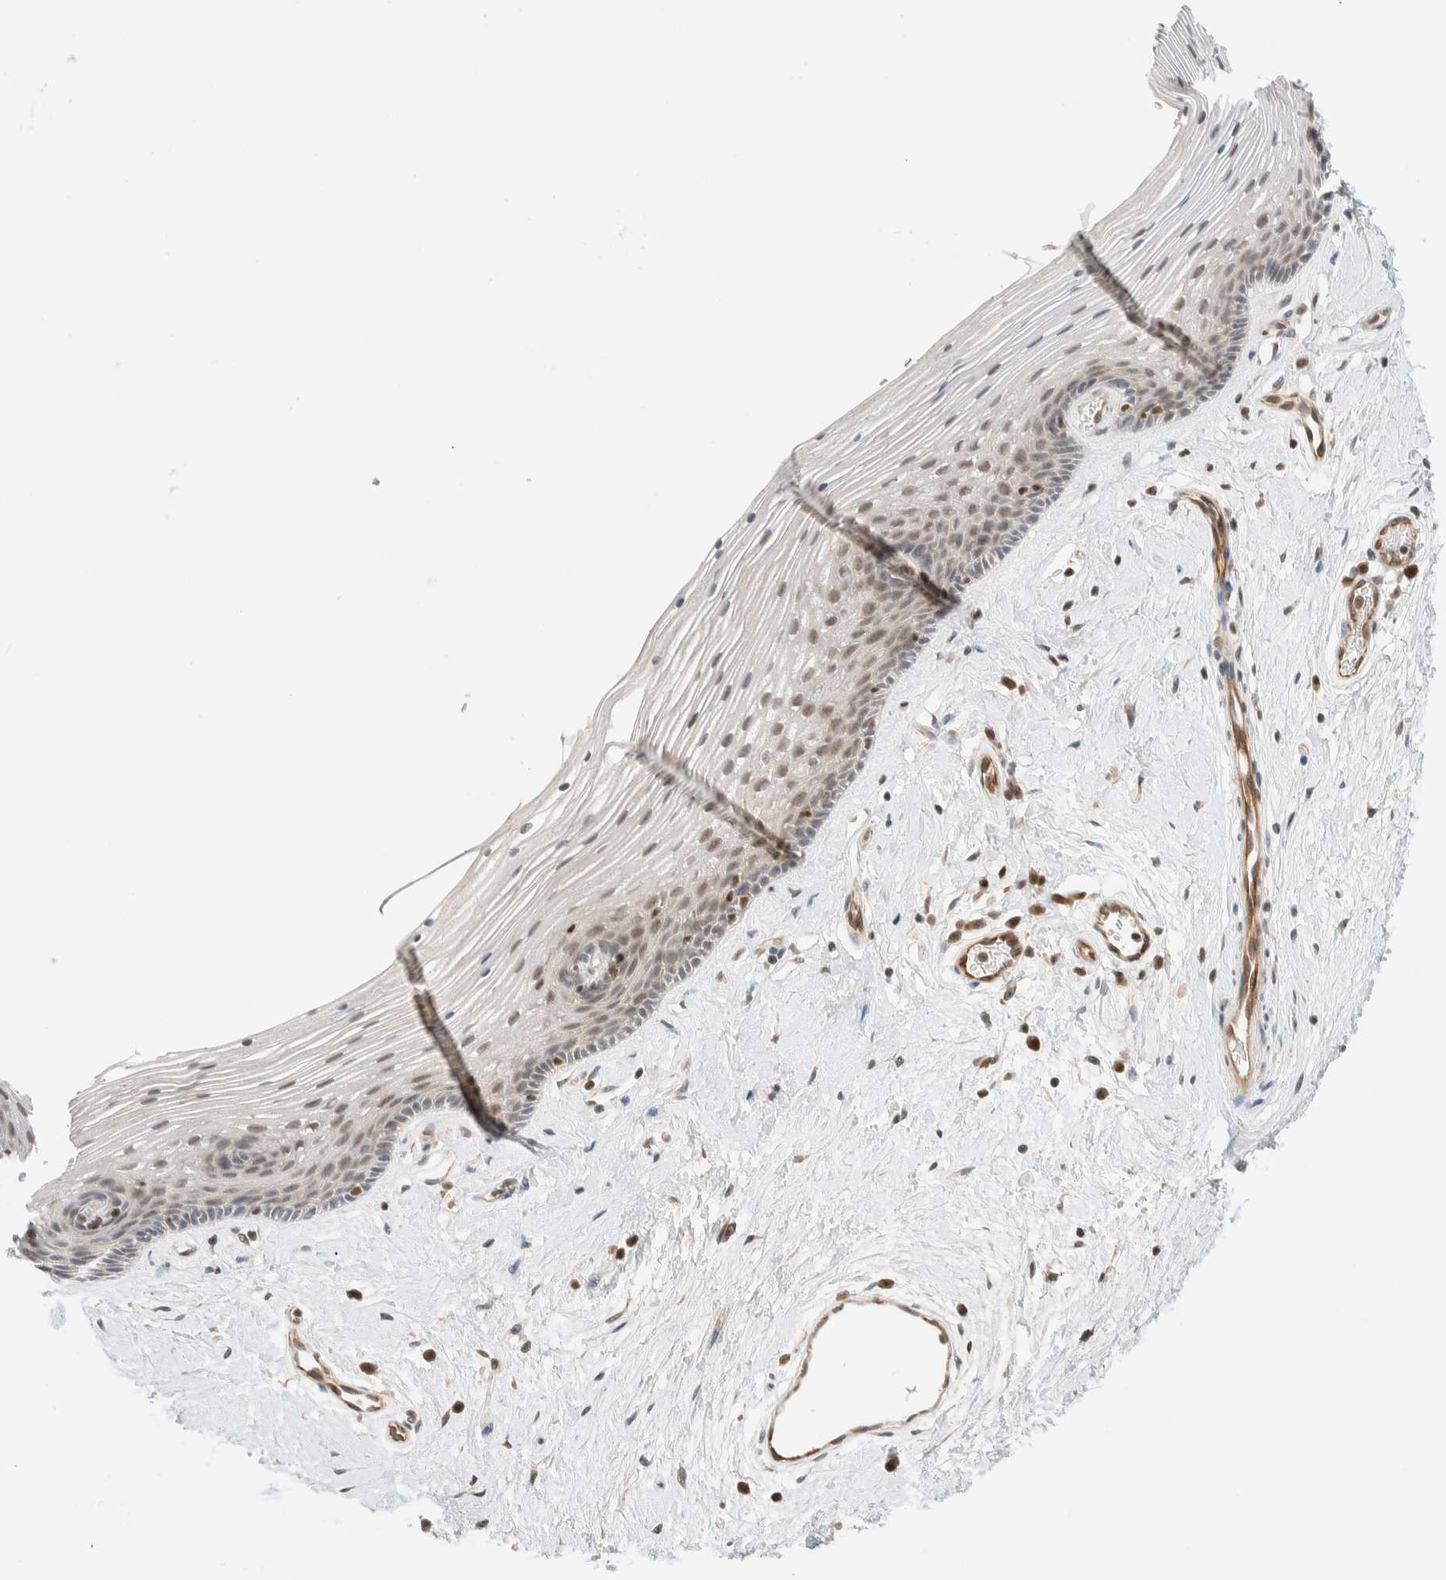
{"staining": {"intensity": "weak", "quantity": ">75%", "location": "nuclear"}, "tissue": "vagina", "cell_type": "Squamous epithelial cells", "image_type": "normal", "snomed": [{"axis": "morphology", "description": "Normal tissue, NOS"}, {"axis": "topography", "description": "Vagina"}], "caption": "Immunohistochemical staining of benign human vagina demonstrates >75% levels of weak nuclear protein expression in approximately >75% of squamous epithelial cells. The staining was performed using DAB (3,3'-diaminobenzidine) to visualize the protein expression in brown, while the nuclei were stained in blue with hematoxylin (Magnification: 20x).", "gene": "C8orf76", "patient": {"sex": "female", "age": 46}}